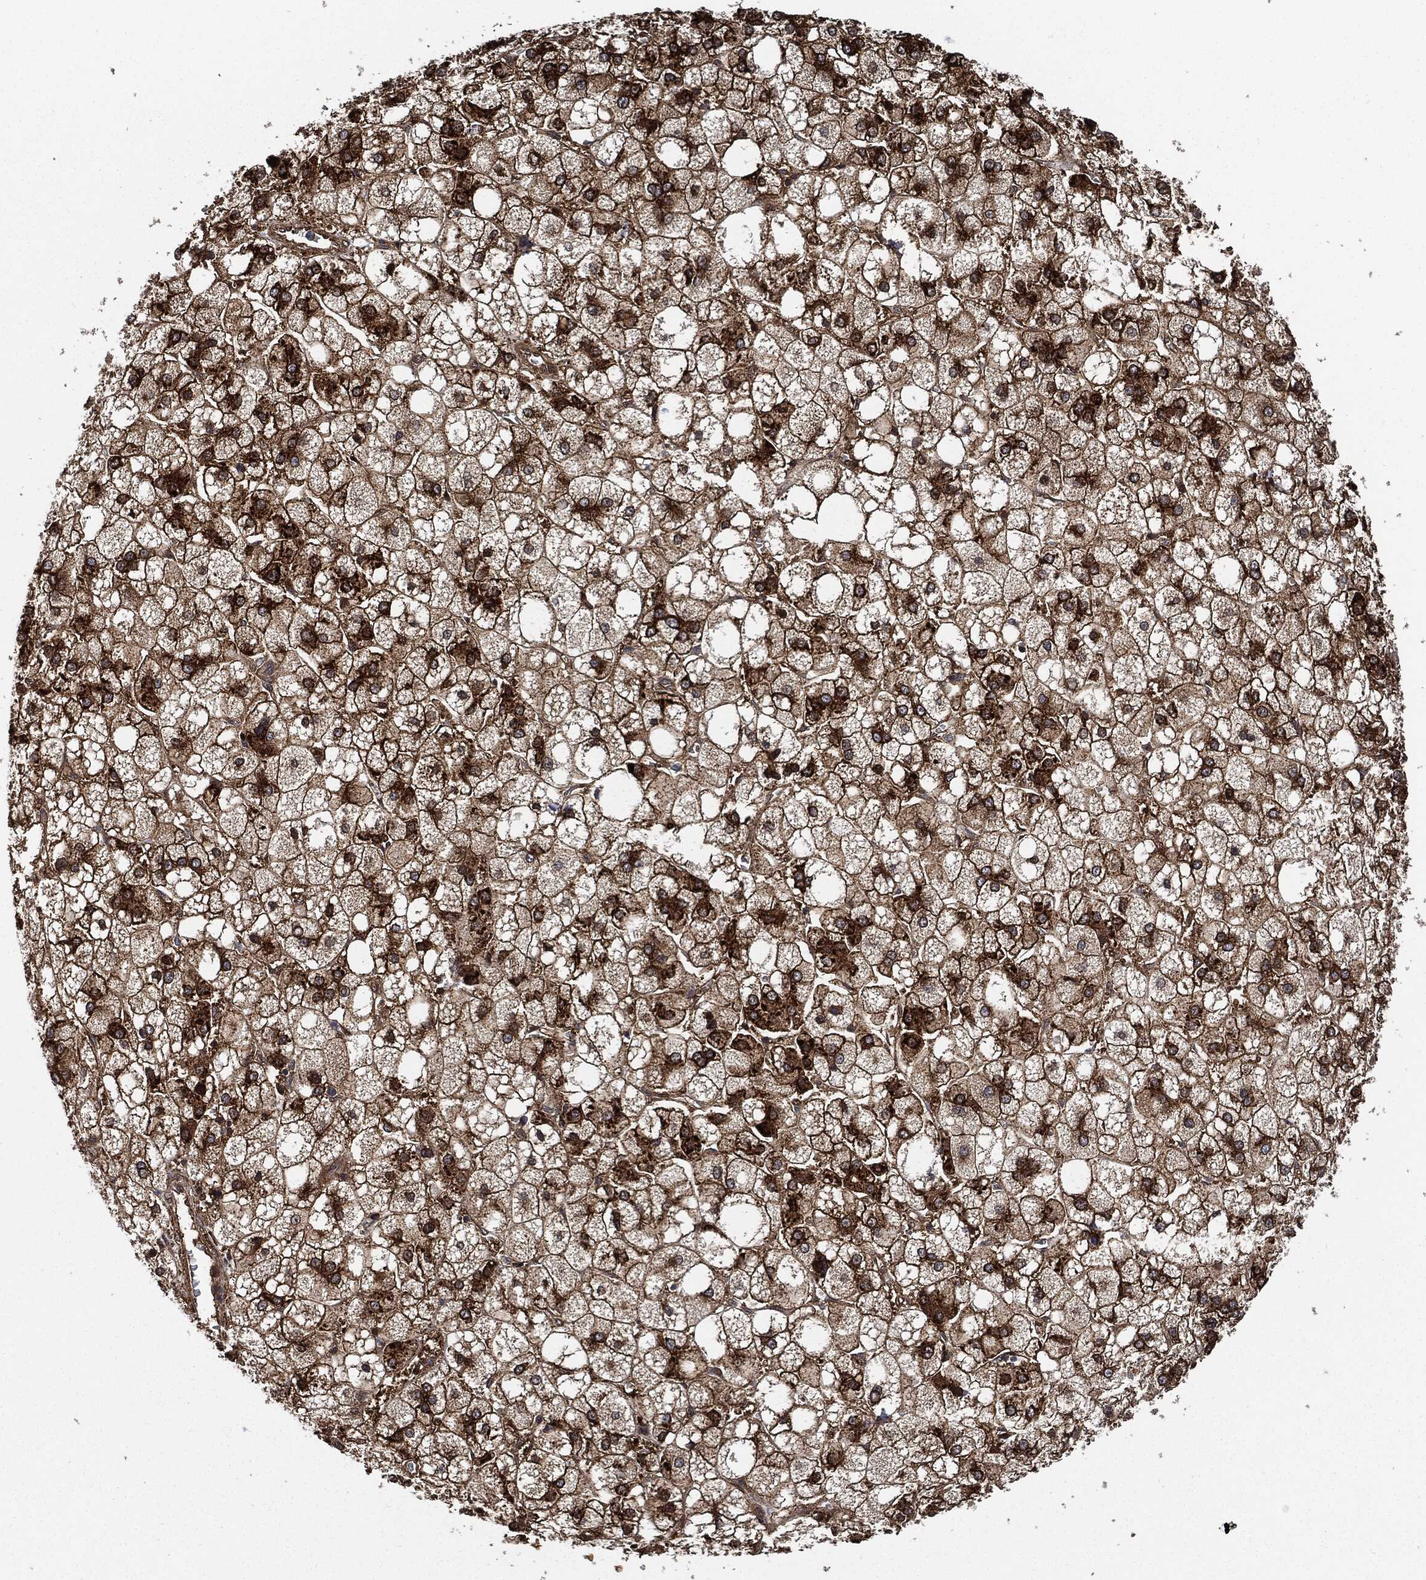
{"staining": {"intensity": "strong", "quantity": ">75%", "location": "cytoplasmic/membranous"}, "tissue": "liver cancer", "cell_type": "Tumor cells", "image_type": "cancer", "snomed": [{"axis": "morphology", "description": "Carcinoma, Hepatocellular, NOS"}, {"axis": "topography", "description": "Liver"}], "caption": "Human liver cancer stained for a protein (brown) shows strong cytoplasmic/membranous positive expression in about >75% of tumor cells.", "gene": "PRDX2", "patient": {"sex": "male", "age": 73}}